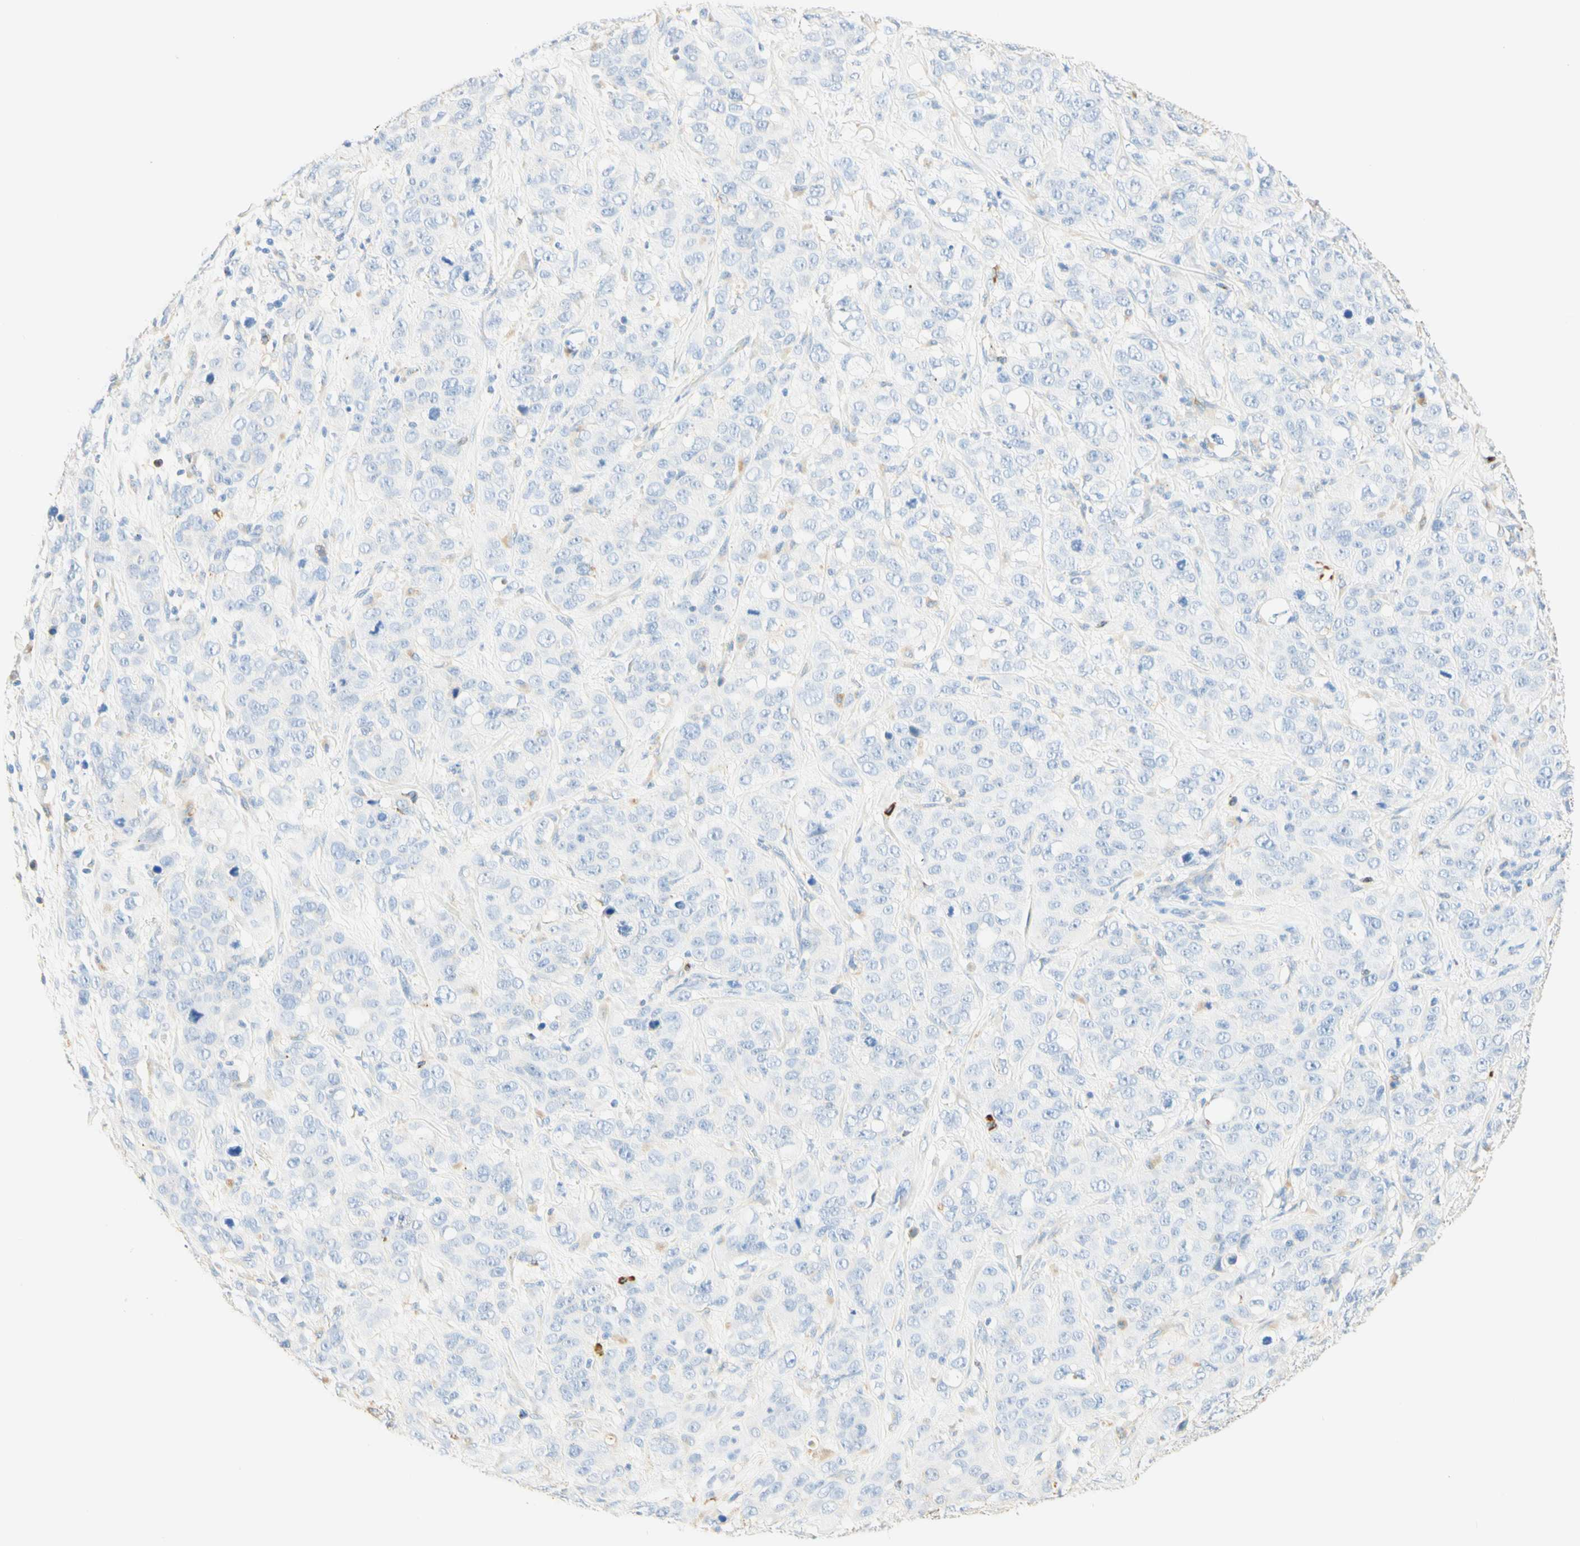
{"staining": {"intensity": "negative", "quantity": "none", "location": "none"}, "tissue": "stomach cancer", "cell_type": "Tumor cells", "image_type": "cancer", "snomed": [{"axis": "morphology", "description": "Adenocarcinoma, NOS"}, {"axis": "topography", "description": "Stomach"}], "caption": "Tumor cells are negative for protein expression in human stomach adenocarcinoma.", "gene": "CD63", "patient": {"sex": "male", "age": 48}}